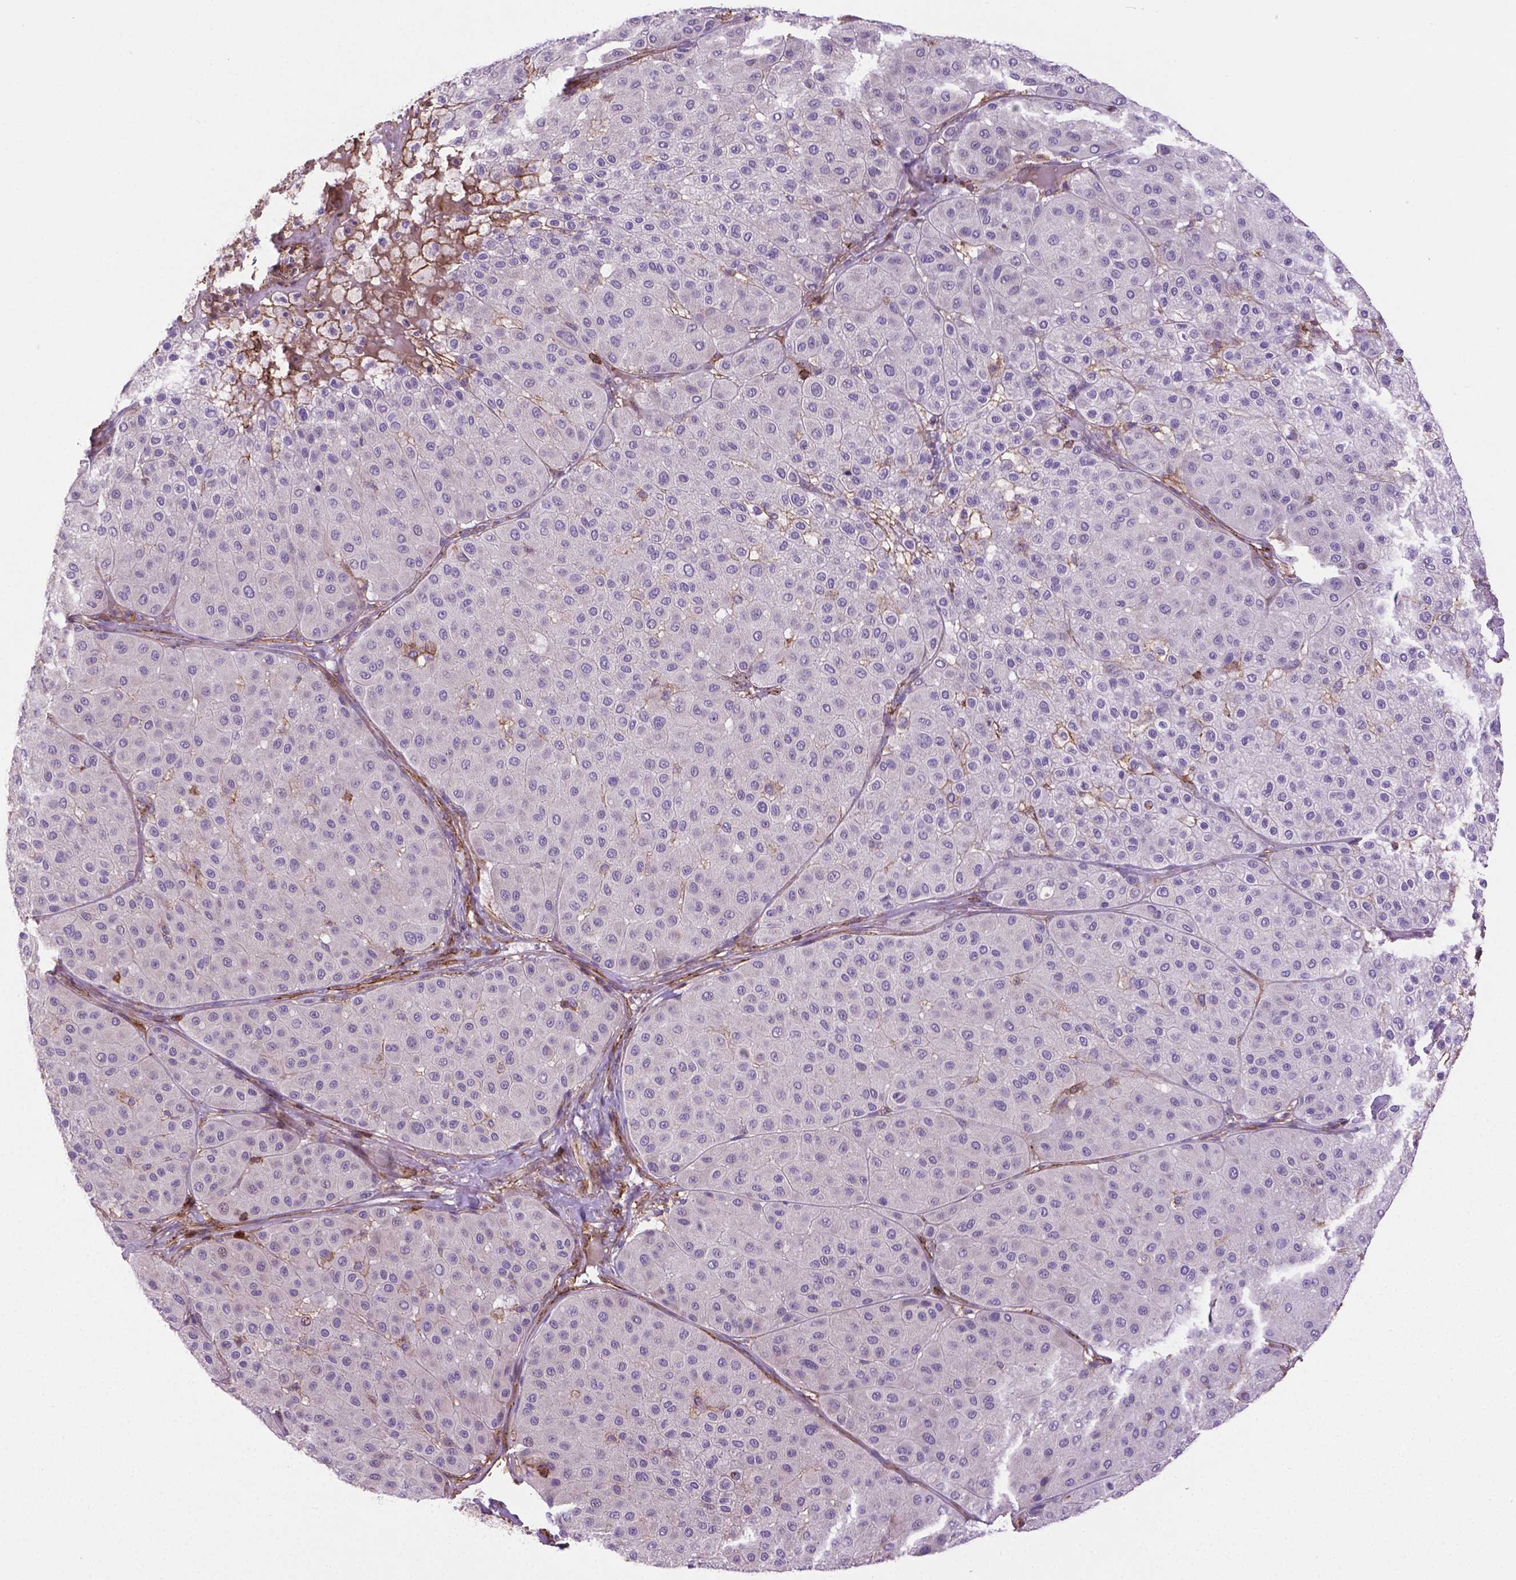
{"staining": {"intensity": "negative", "quantity": "none", "location": "none"}, "tissue": "melanoma", "cell_type": "Tumor cells", "image_type": "cancer", "snomed": [{"axis": "morphology", "description": "Malignant melanoma, Metastatic site"}, {"axis": "topography", "description": "Smooth muscle"}], "caption": "Tumor cells are negative for protein expression in human melanoma.", "gene": "ACAD10", "patient": {"sex": "male", "age": 41}}